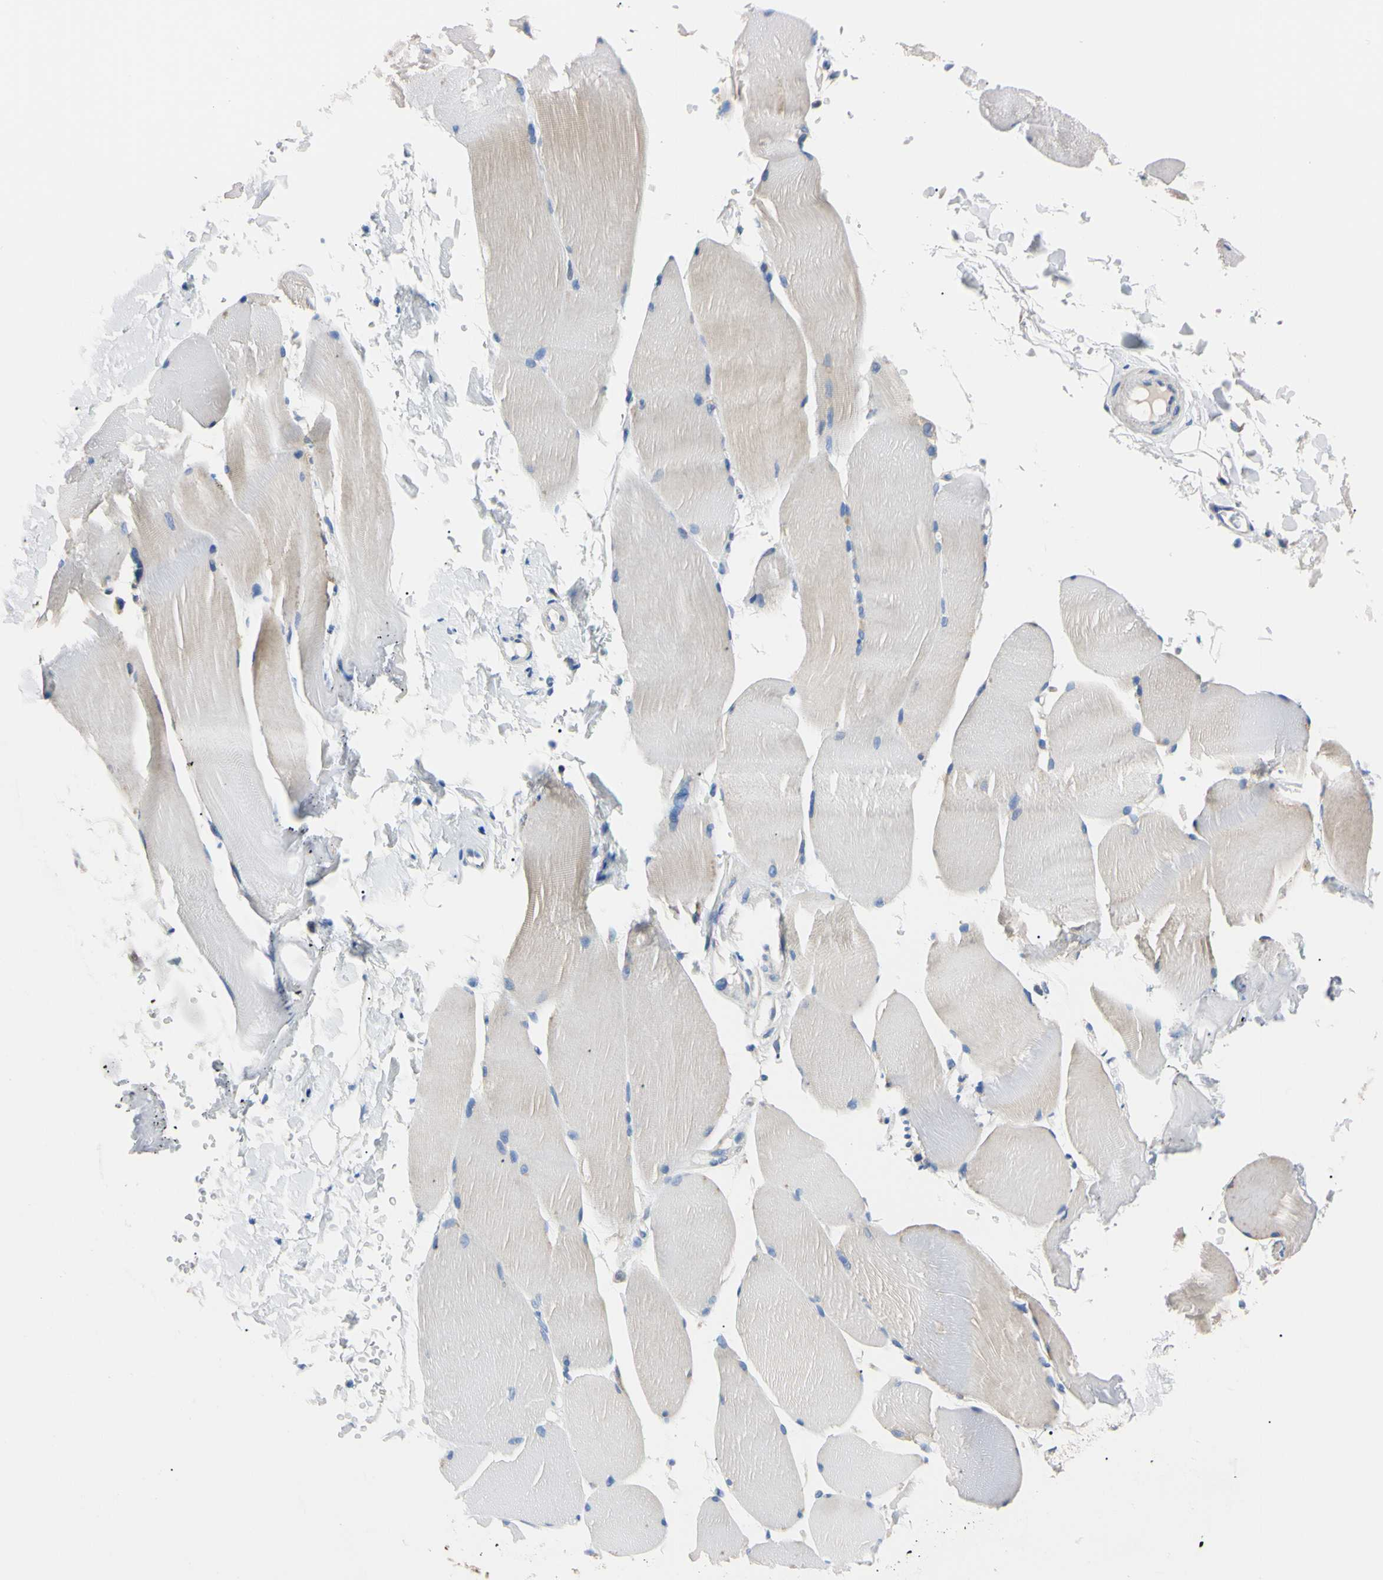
{"staining": {"intensity": "weak", "quantity": "25%-75%", "location": "cytoplasmic/membranous"}, "tissue": "skeletal muscle", "cell_type": "Myocytes", "image_type": "normal", "snomed": [{"axis": "morphology", "description": "Normal tissue, NOS"}, {"axis": "topography", "description": "Skin"}, {"axis": "topography", "description": "Skeletal muscle"}], "caption": "This image shows immunohistochemistry staining of normal human skeletal muscle, with low weak cytoplasmic/membranous expression in approximately 25%-75% of myocytes.", "gene": "CLPP", "patient": {"sex": "male", "age": 83}}